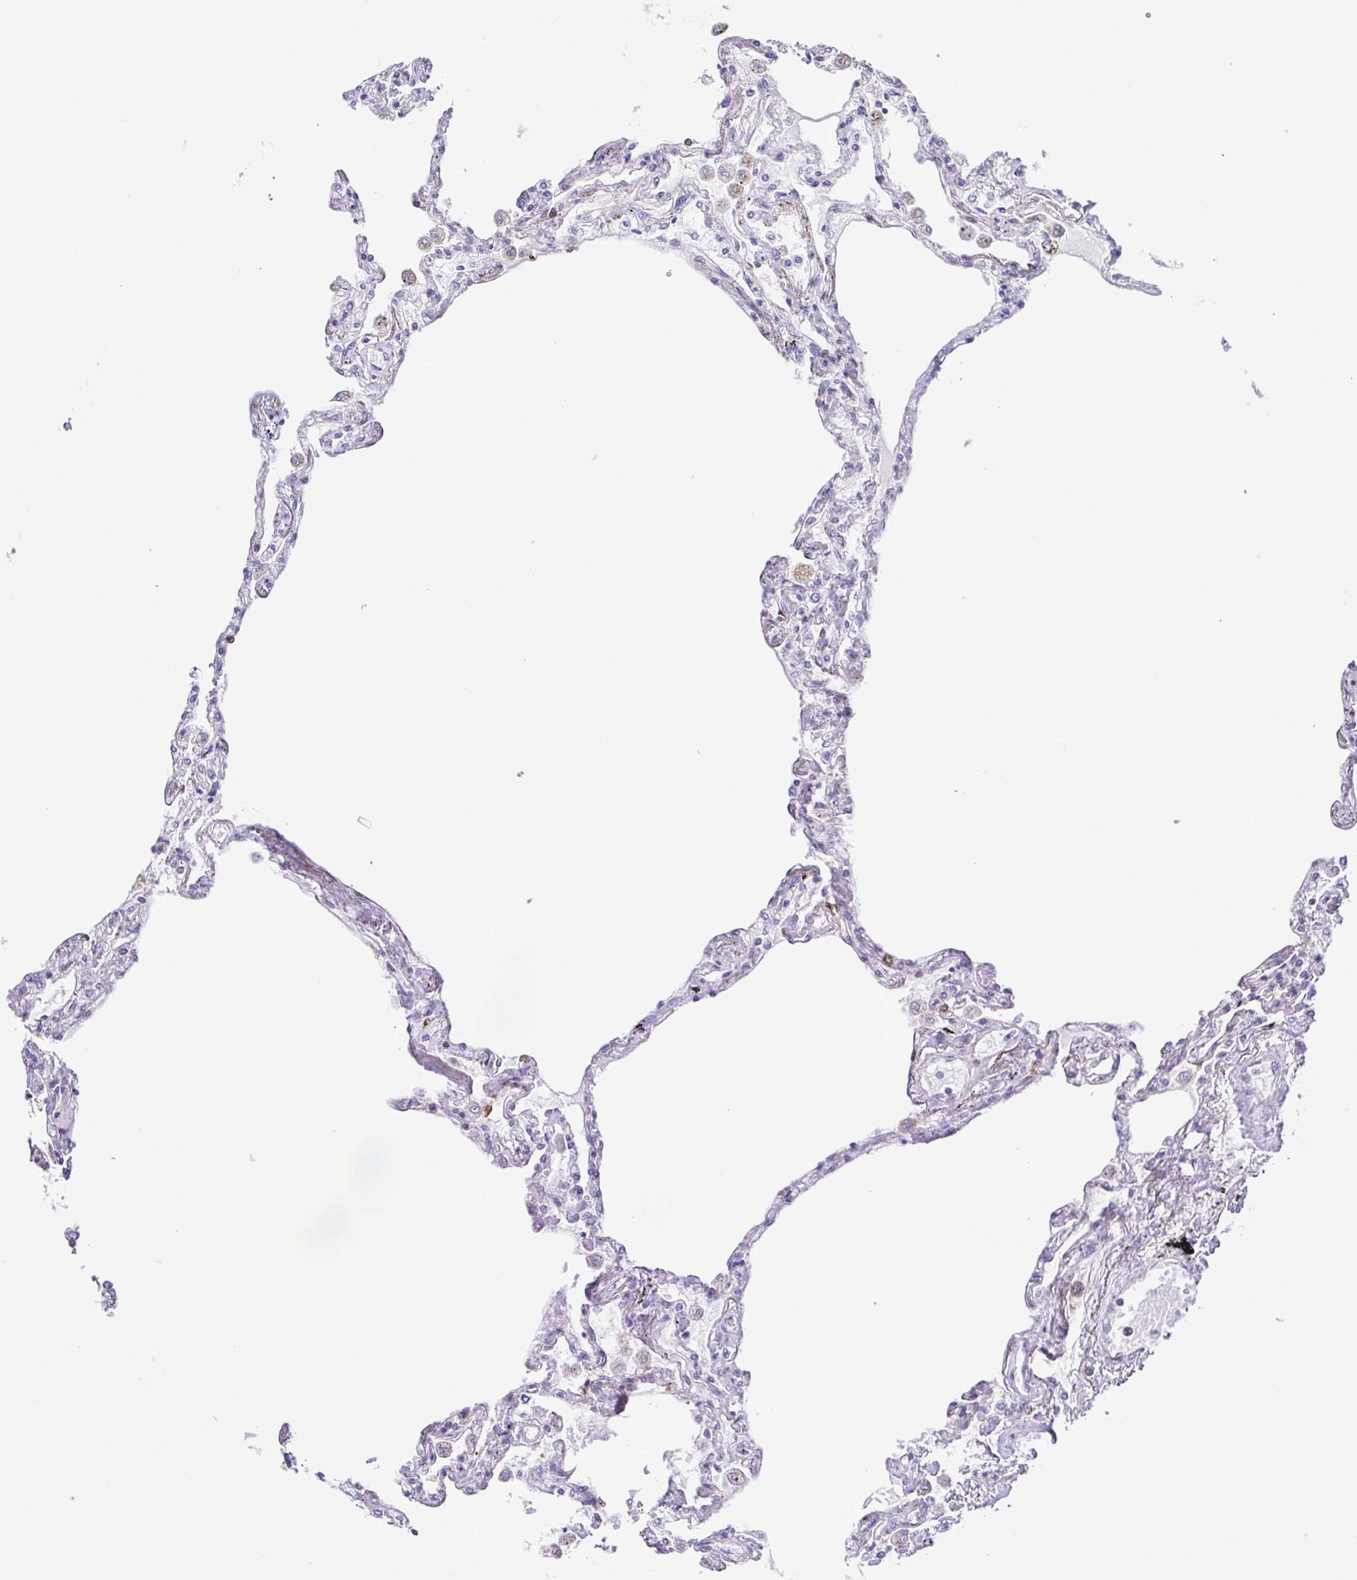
{"staining": {"intensity": "negative", "quantity": "none", "location": "none"}, "tissue": "lung", "cell_type": "Alveolar cells", "image_type": "normal", "snomed": [{"axis": "morphology", "description": "Normal tissue, NOS"}, {"axis": "morphology", "description": "Adenocarcinoma, NOS"}, {"axis": "topography", "description": "Cartilage tissue"}, {"axis": "topography", "description": "Lung"}], "caption": "Immunohistochemistry (IHC) photomicrograph of normal lung stained for a protein (brown), which displays no expression in alveolar cells.", "gene": "FLT1", "patient": {"sex": "female", "age": 67}}